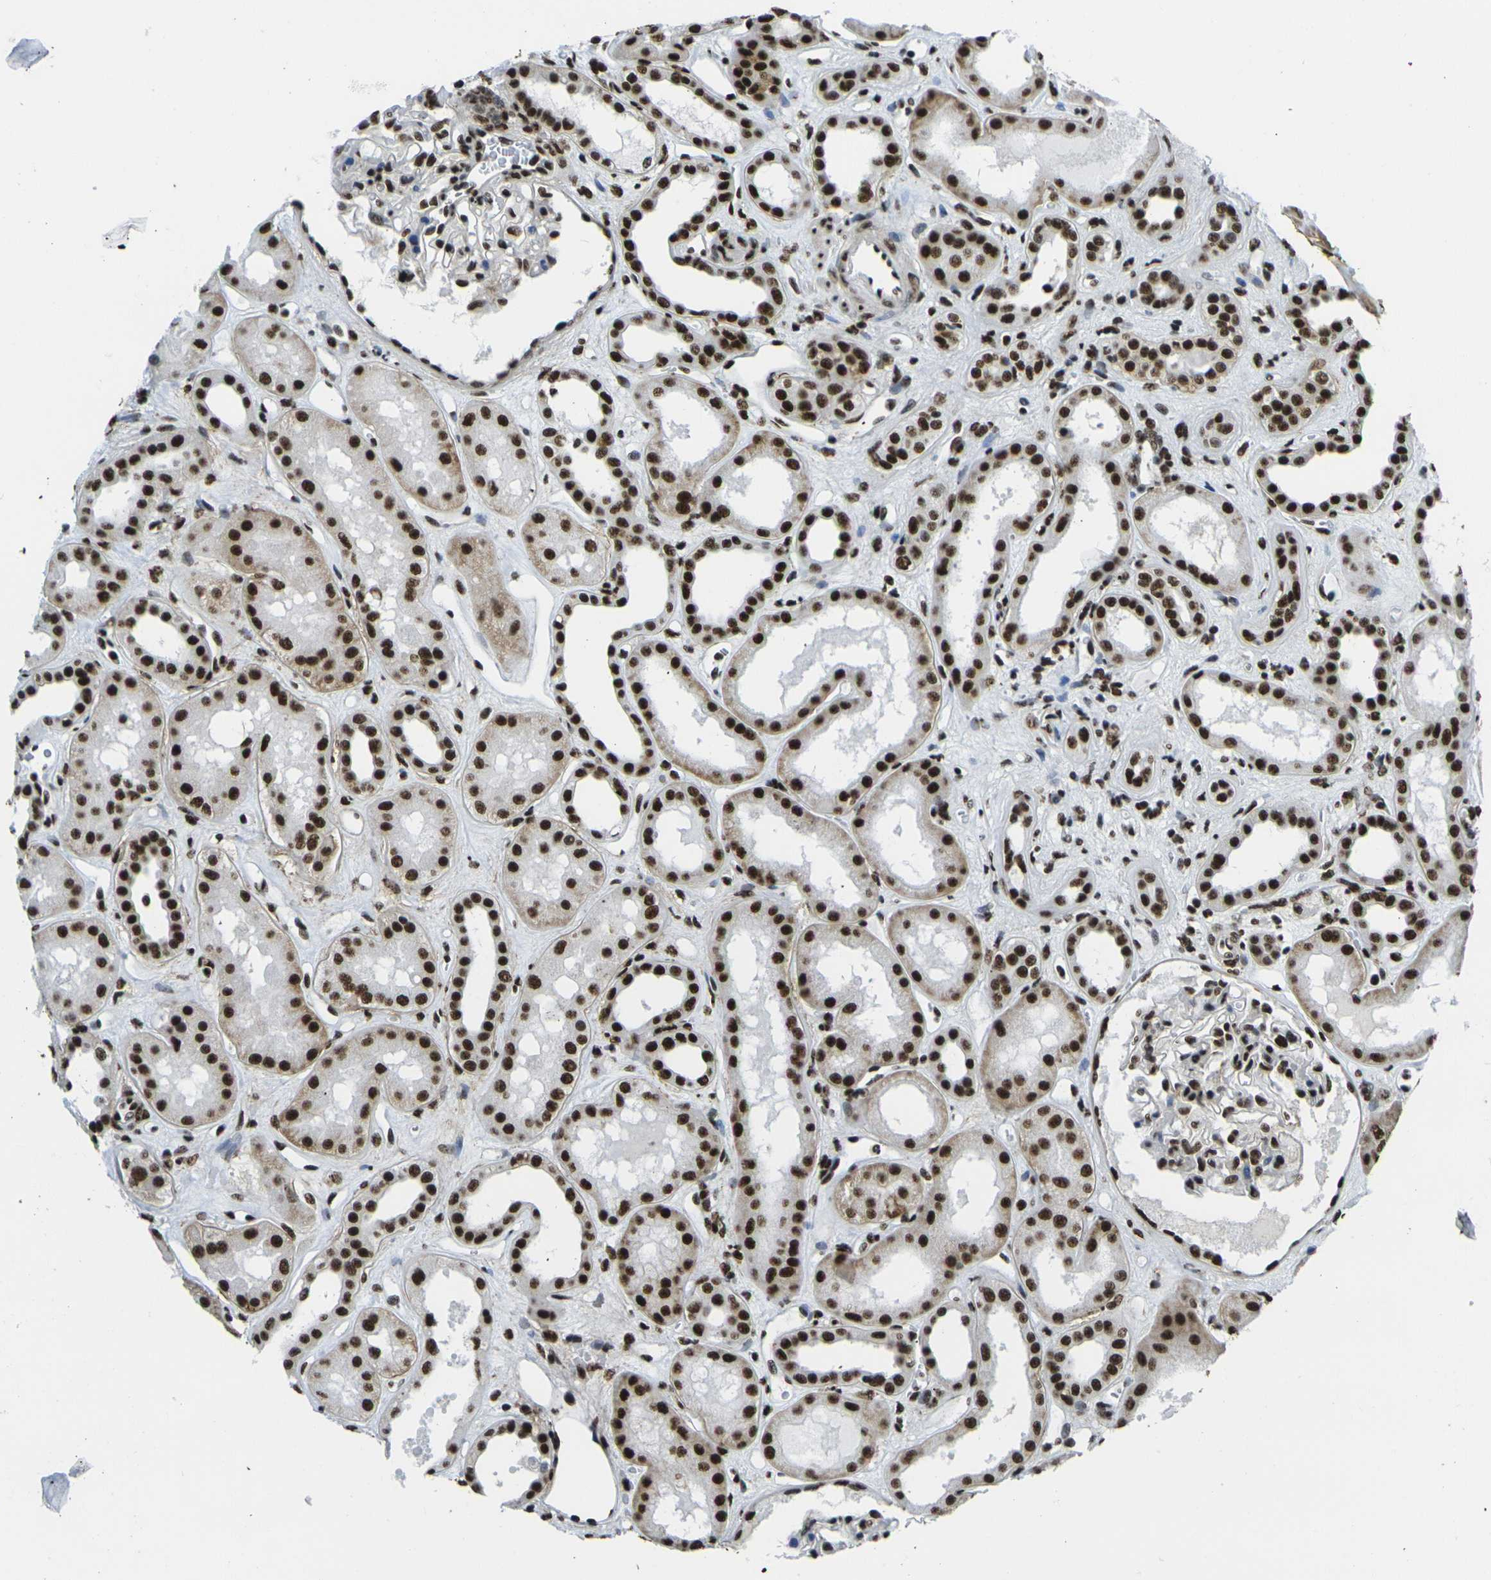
{"staining": {"intensity": "strong", "quantity": ">75%", "location": "nuclear"}, "tissue": "kidney", "cell_type": "Cells in glomeruli", "image_type": "normal", "snomed": [{"axis": "morphology", "description": "Normal tissue, NOS"}, {"axis": "topography", "description": "Kidney"}], "caption": "Protein analysis of normal kidney demonstrates strong nuclear staining in approximately >75% of cells in glomeruli.", "gene": "SMARCC1", "patient": {"sex": "male", "age": 59}}